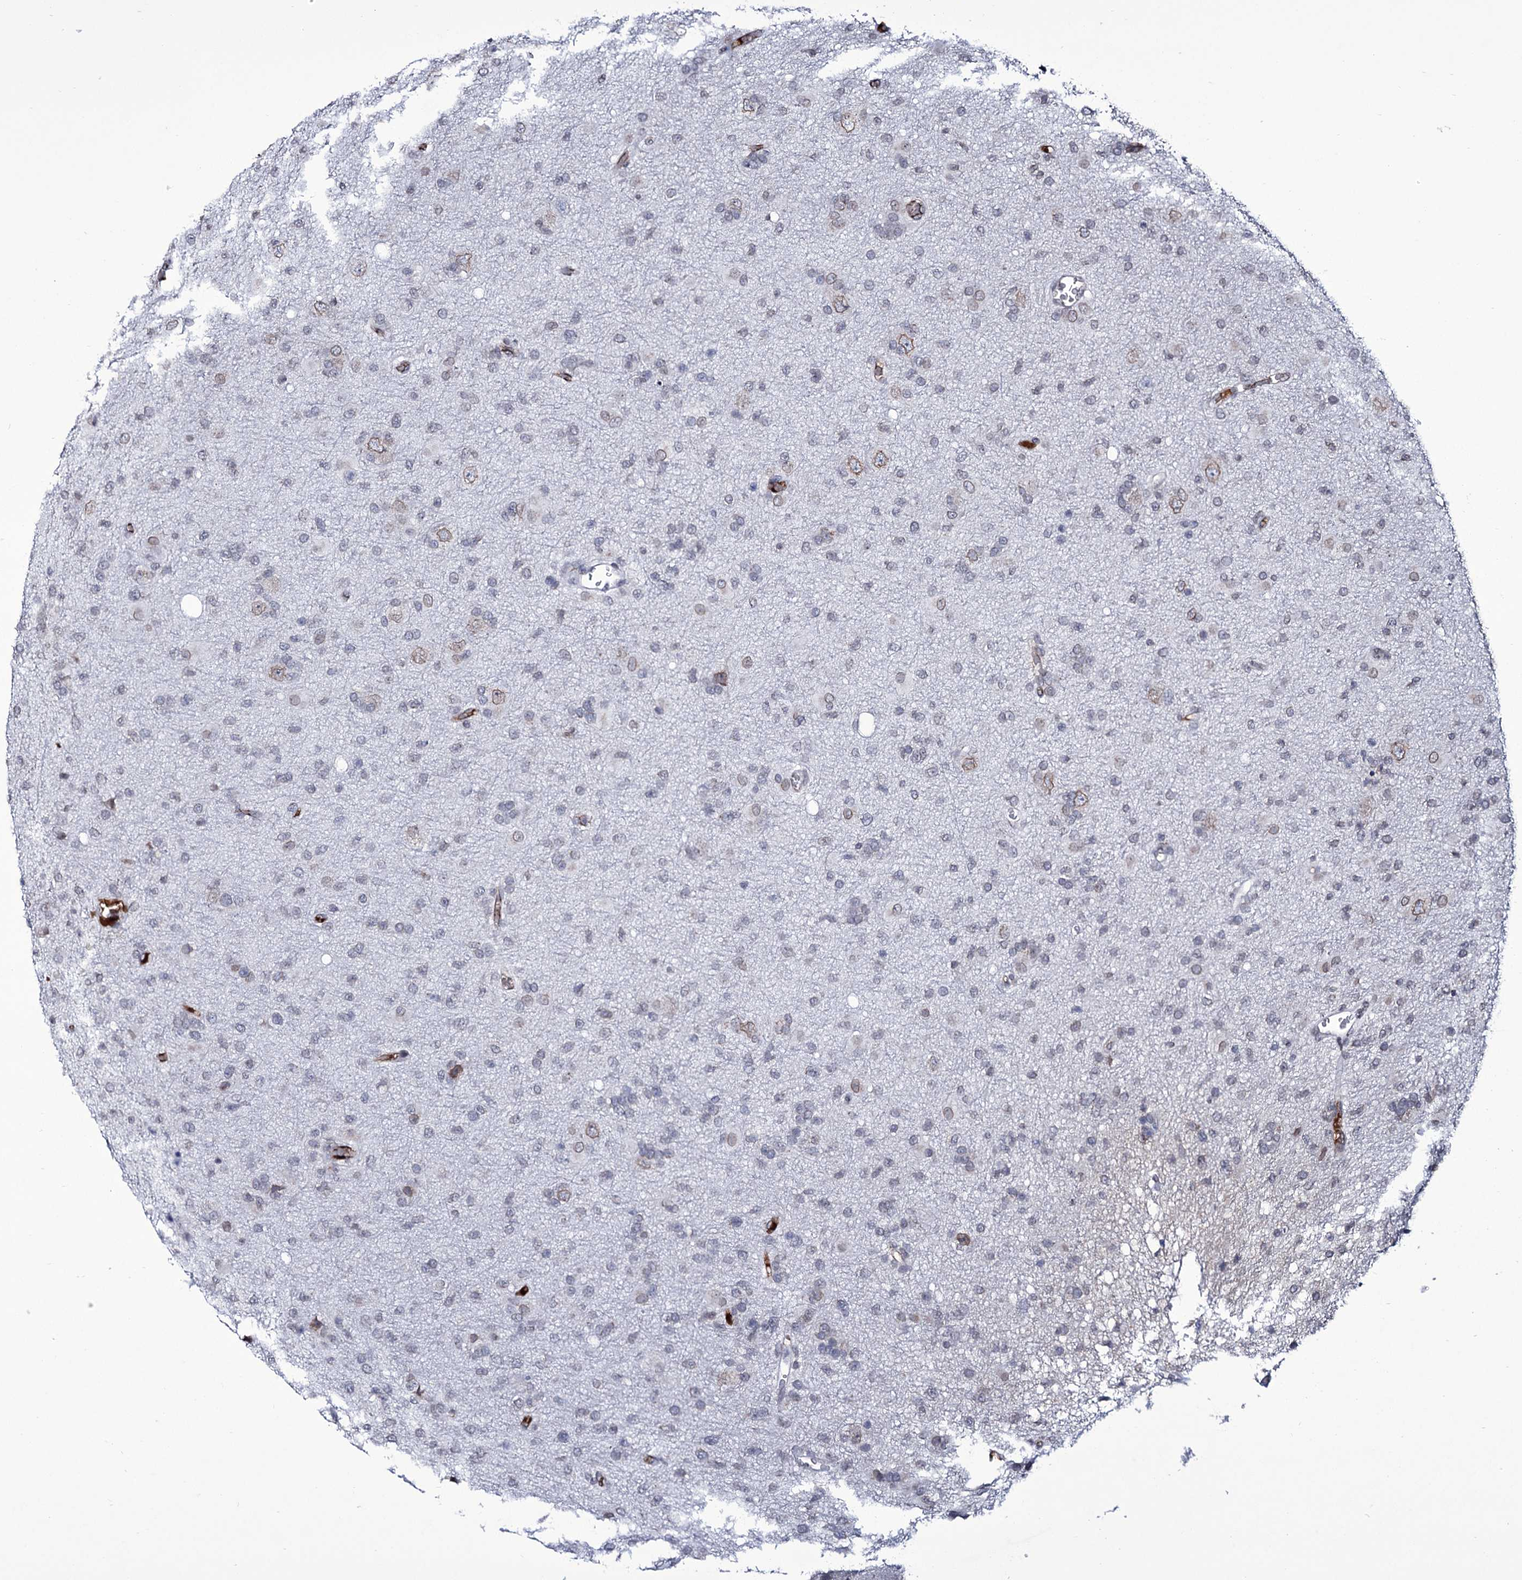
{"staining": {"intensity": "moderate", "quantity": "<25%", "location": "cytoplasmic/membranous,nuclear"}, "tissue": "glioma", "cell_type": "Tumor cells", "image_type": "cancer", "snomed": [{"axis": "morphology", "description": "Glioma, malignant, High grade"}, {"axis": "topography", "description": "Brain"}], "caption": "Glioma stained for a protein (brown) displays moderate cytoplasmic/membranous and nuclear positive expression in approximately <25% of tumor cells.", "gene": "ZC3H12C", "patient": {"sex": "female", "age": 57}}